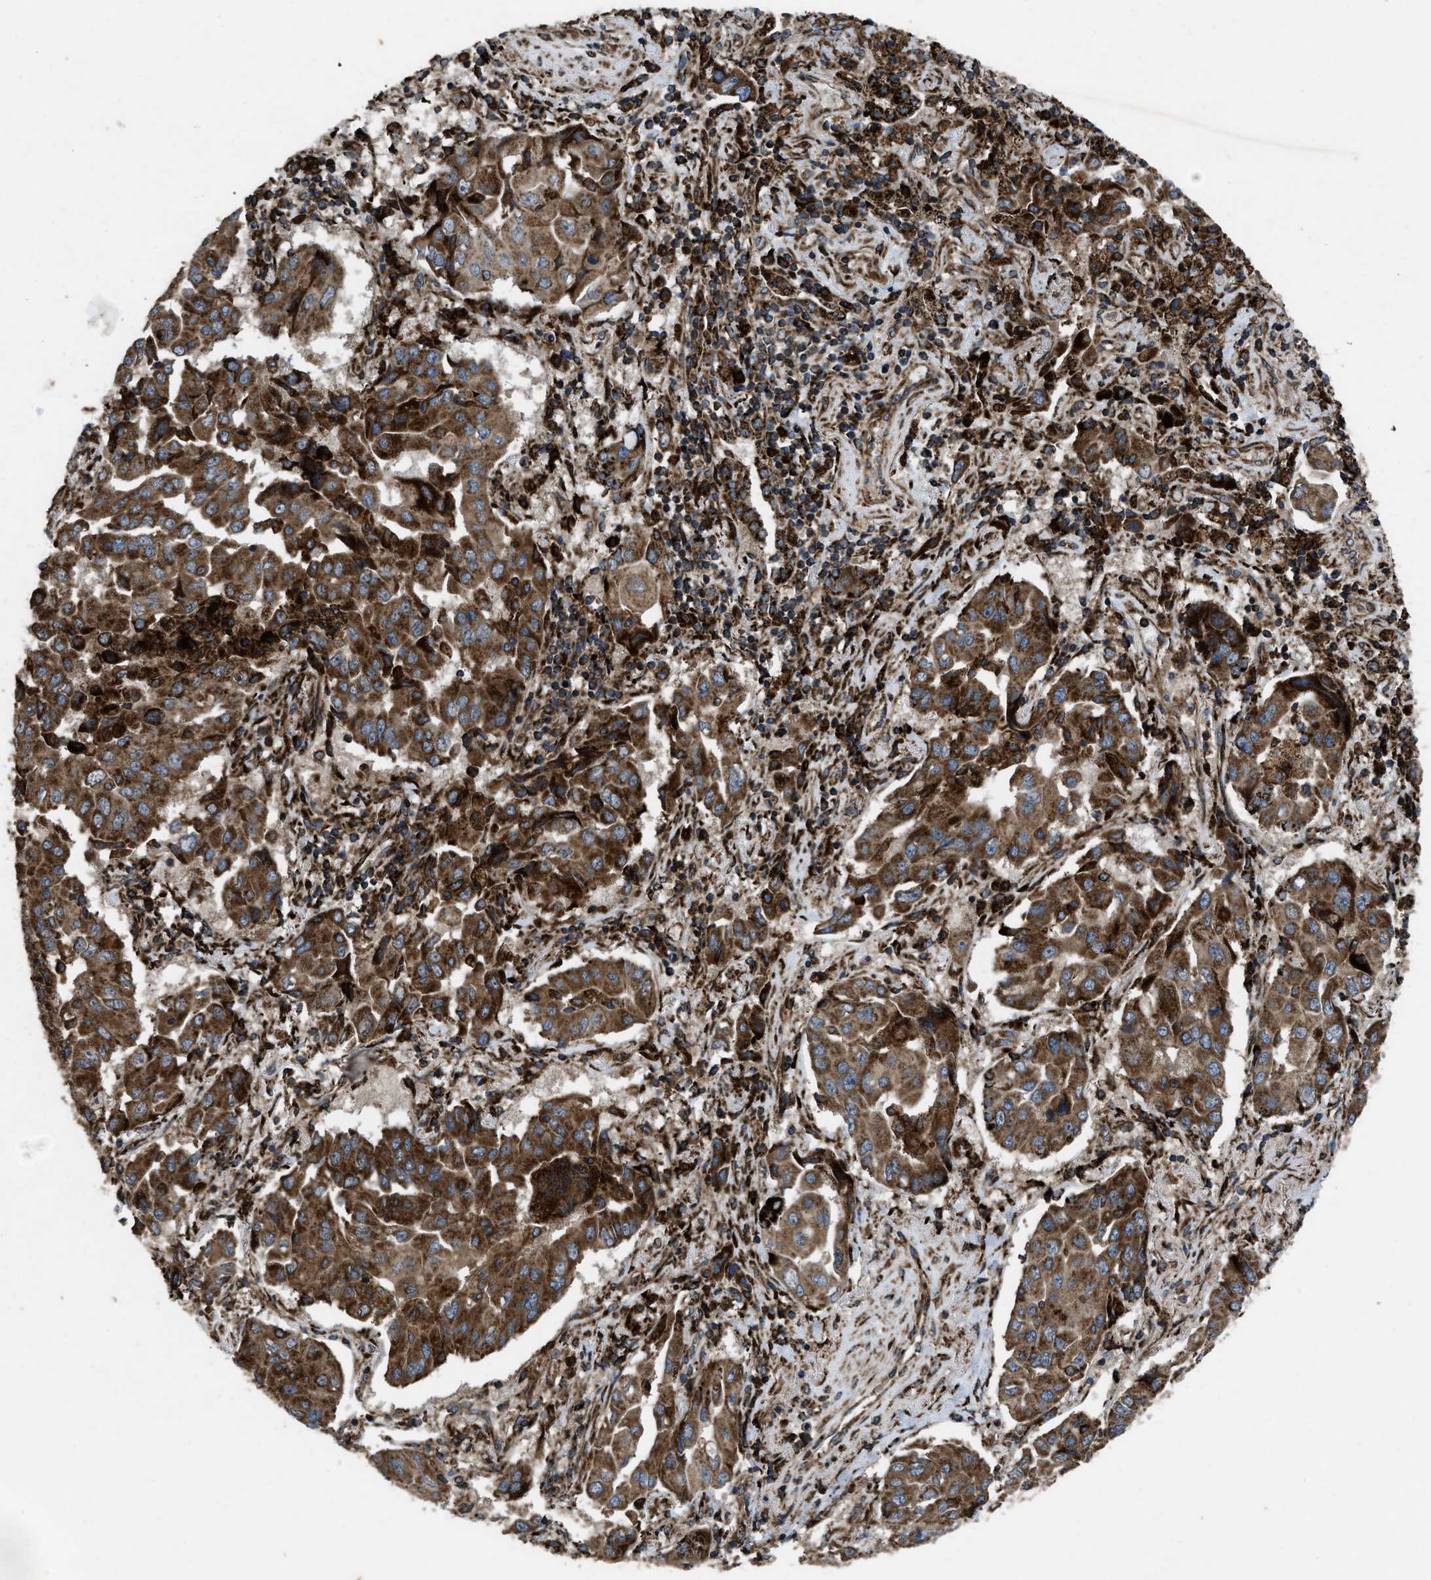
{"staining": {"intensity": "strong", "quantity": ">75%", "location": "cytoplasmic/membranous"}, "tissue": "lung cancer", "cell_type": "Tumor cells", "image_type": "cancer", "snomed": [{"axis": "morphology", "description": "Adenocarcinoma, NOS"}, {"axis": "topography", "description": "Lung"}], "caption": "Immunohistochemistry (IHC) of human lung adenocarcinoma displays high levels of strong cytoplasmic/membranous staining in about >75% of tumor cells.", "gene": "PER3", "patient": {"sex": "female", "age": 65}}